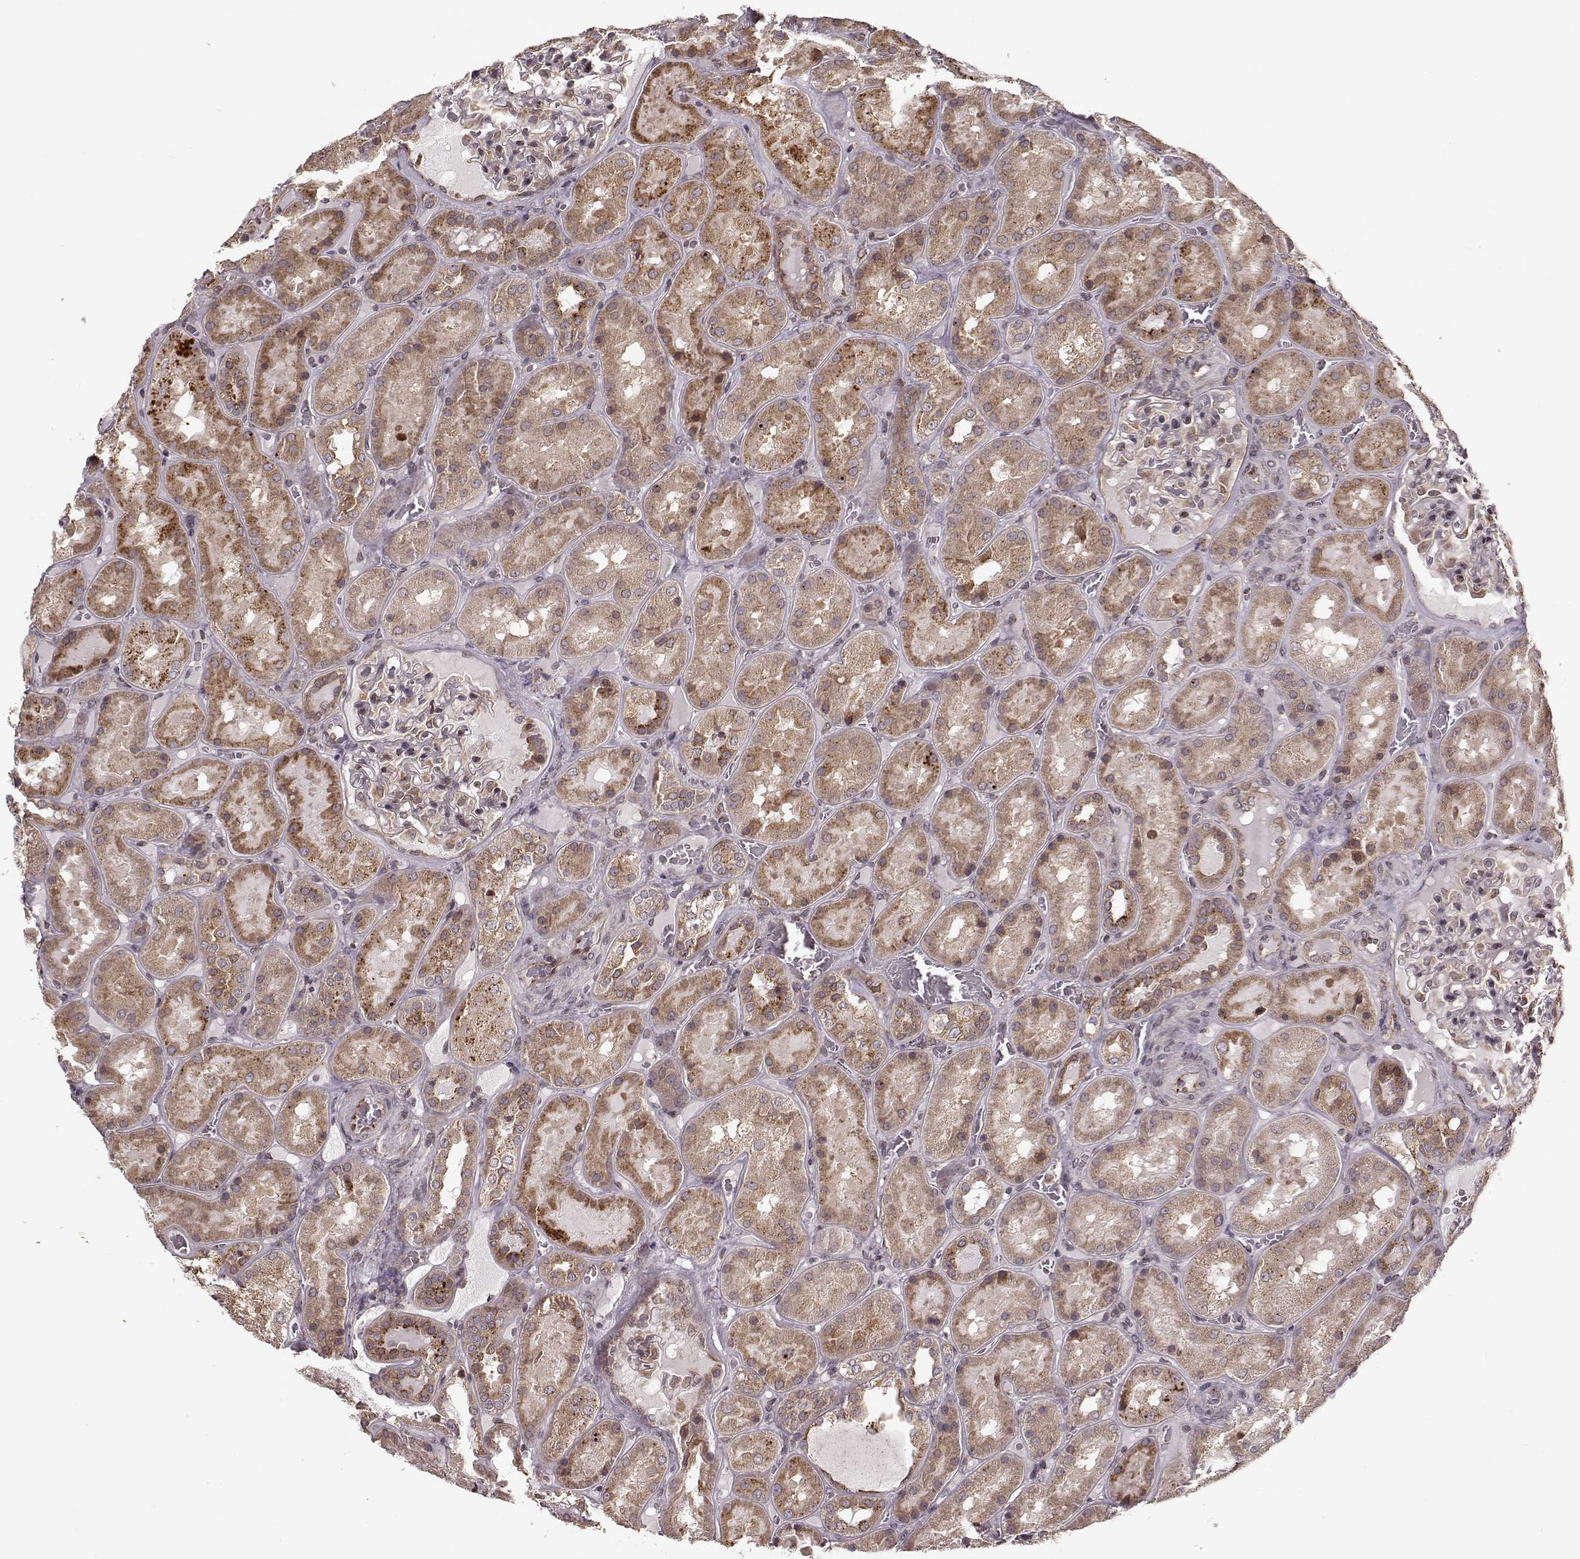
{"staining": {"intensity": "moderate", "quantity": "<25%", "location": "cytoplasmic/membranous"}, "tissue": "kidney", "cell_type": "Cells in glomeruli", "image_type": "normal", "snomed": [{"axis": "morphology", "description": "Normal tissue, NOS"}, {"axis": "topography", "description": "Kidney"}], "caption": "Immunohistochemistry (IHC) (DAB) staining of normal kidney reveals moderate cytoplasmic/membranous protein expression in about <25% of cells in glomeruli.", "gene": "YIPF5", "patient": {"sex": "male", "age": 73}}